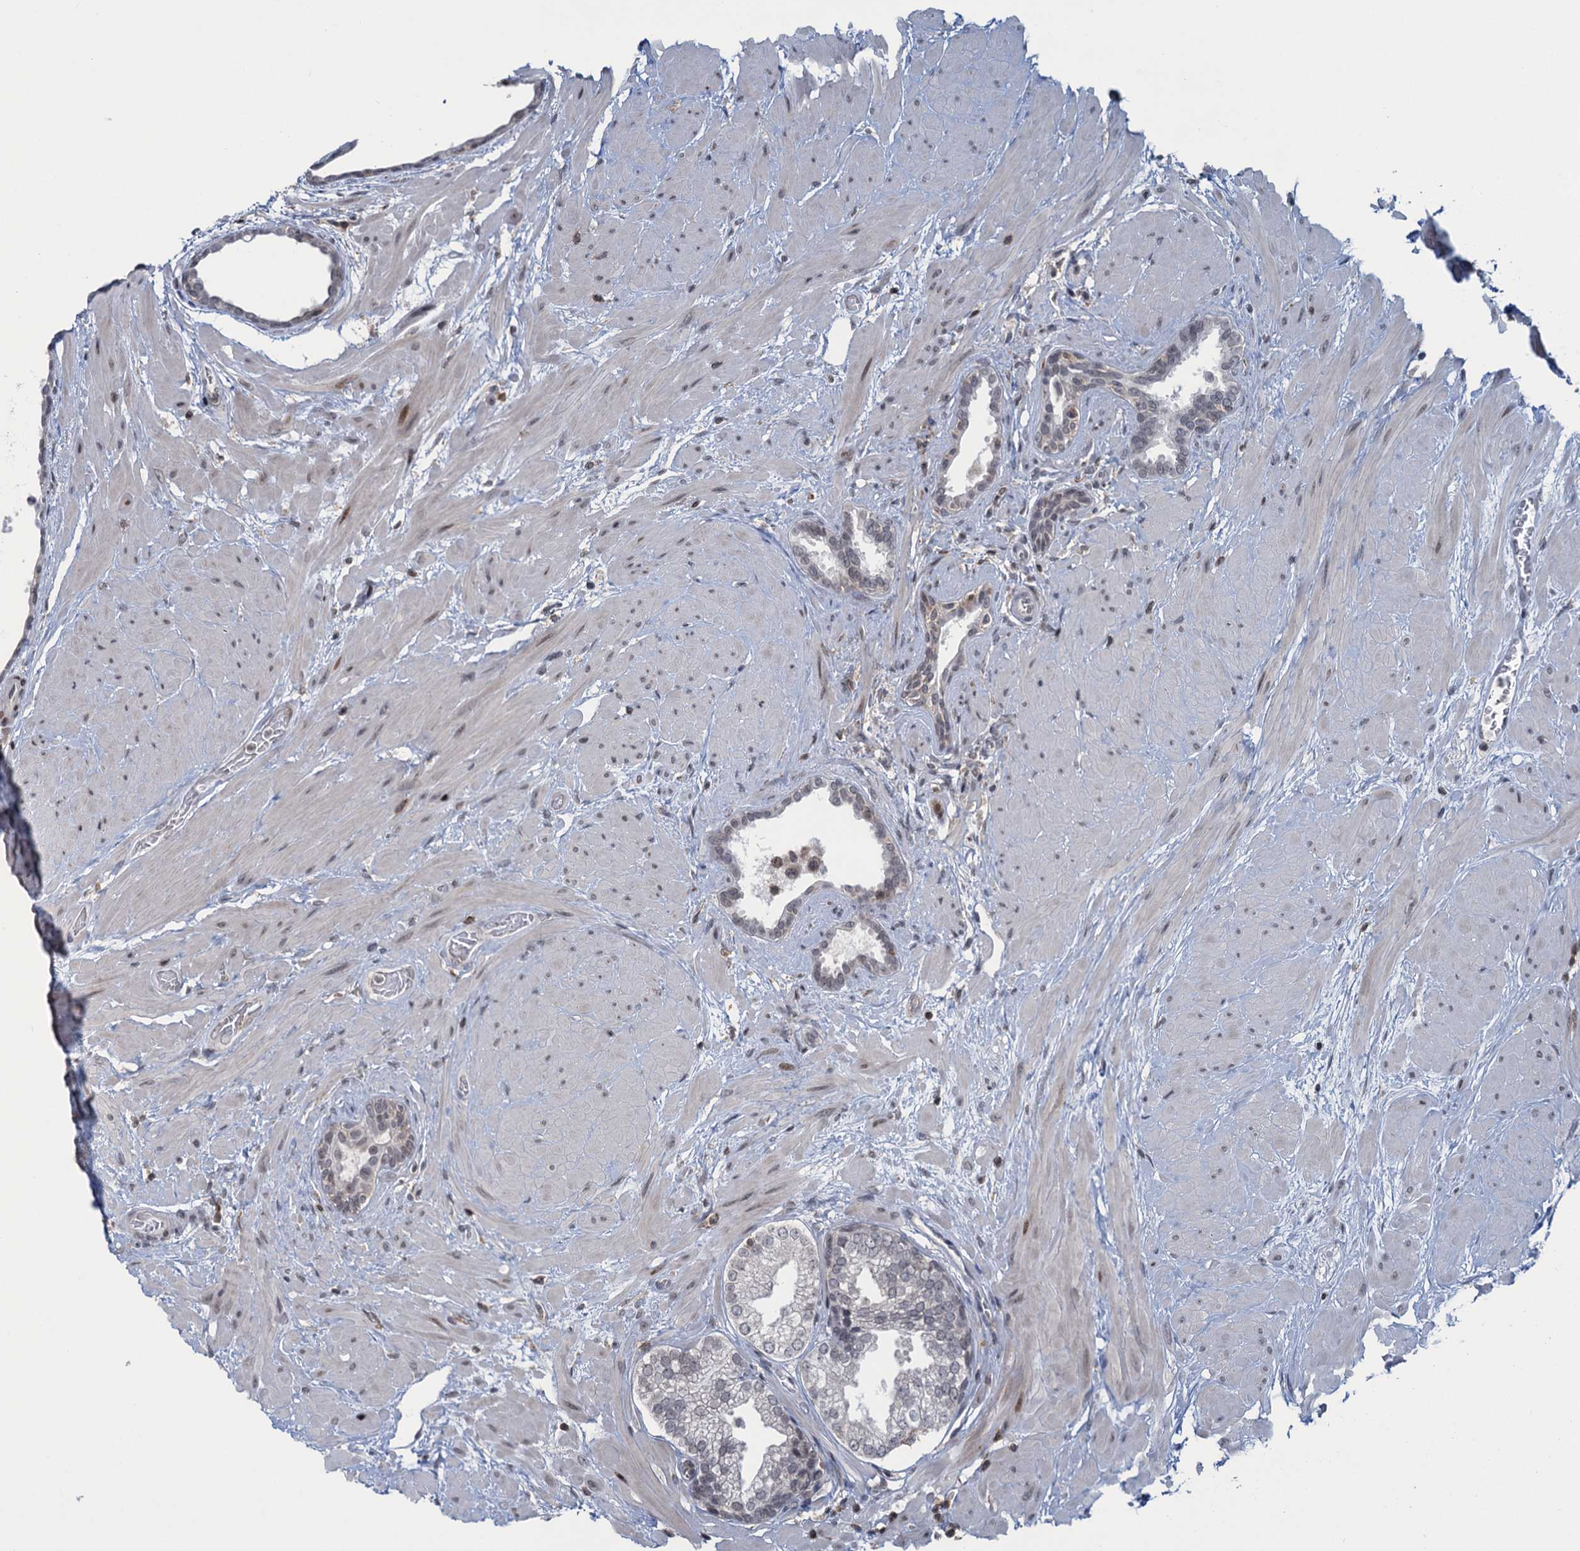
{"staining": {"intensity": "negative", "quantity": "none", "location": "none"}, "tissue": "prostate", "cell_type": "Glandular cells", "image_type": "normal", "snomed": [{"axis": "morphology", "description": "Normal tissue, NOS"}, {"axis": "topography", "description": "Prostate"}], "caption": "The image displays no staining of glandular cells in normal prostate. The staining was performed using DAB (3,3'-diaminobenzidine) to visualize the protein expression in brown, while the nuclei were stained in blue with hematoxylin (Magnification: 20x).", "gene": "FYB1", "patient": {"sex": "male", "age": 48}}